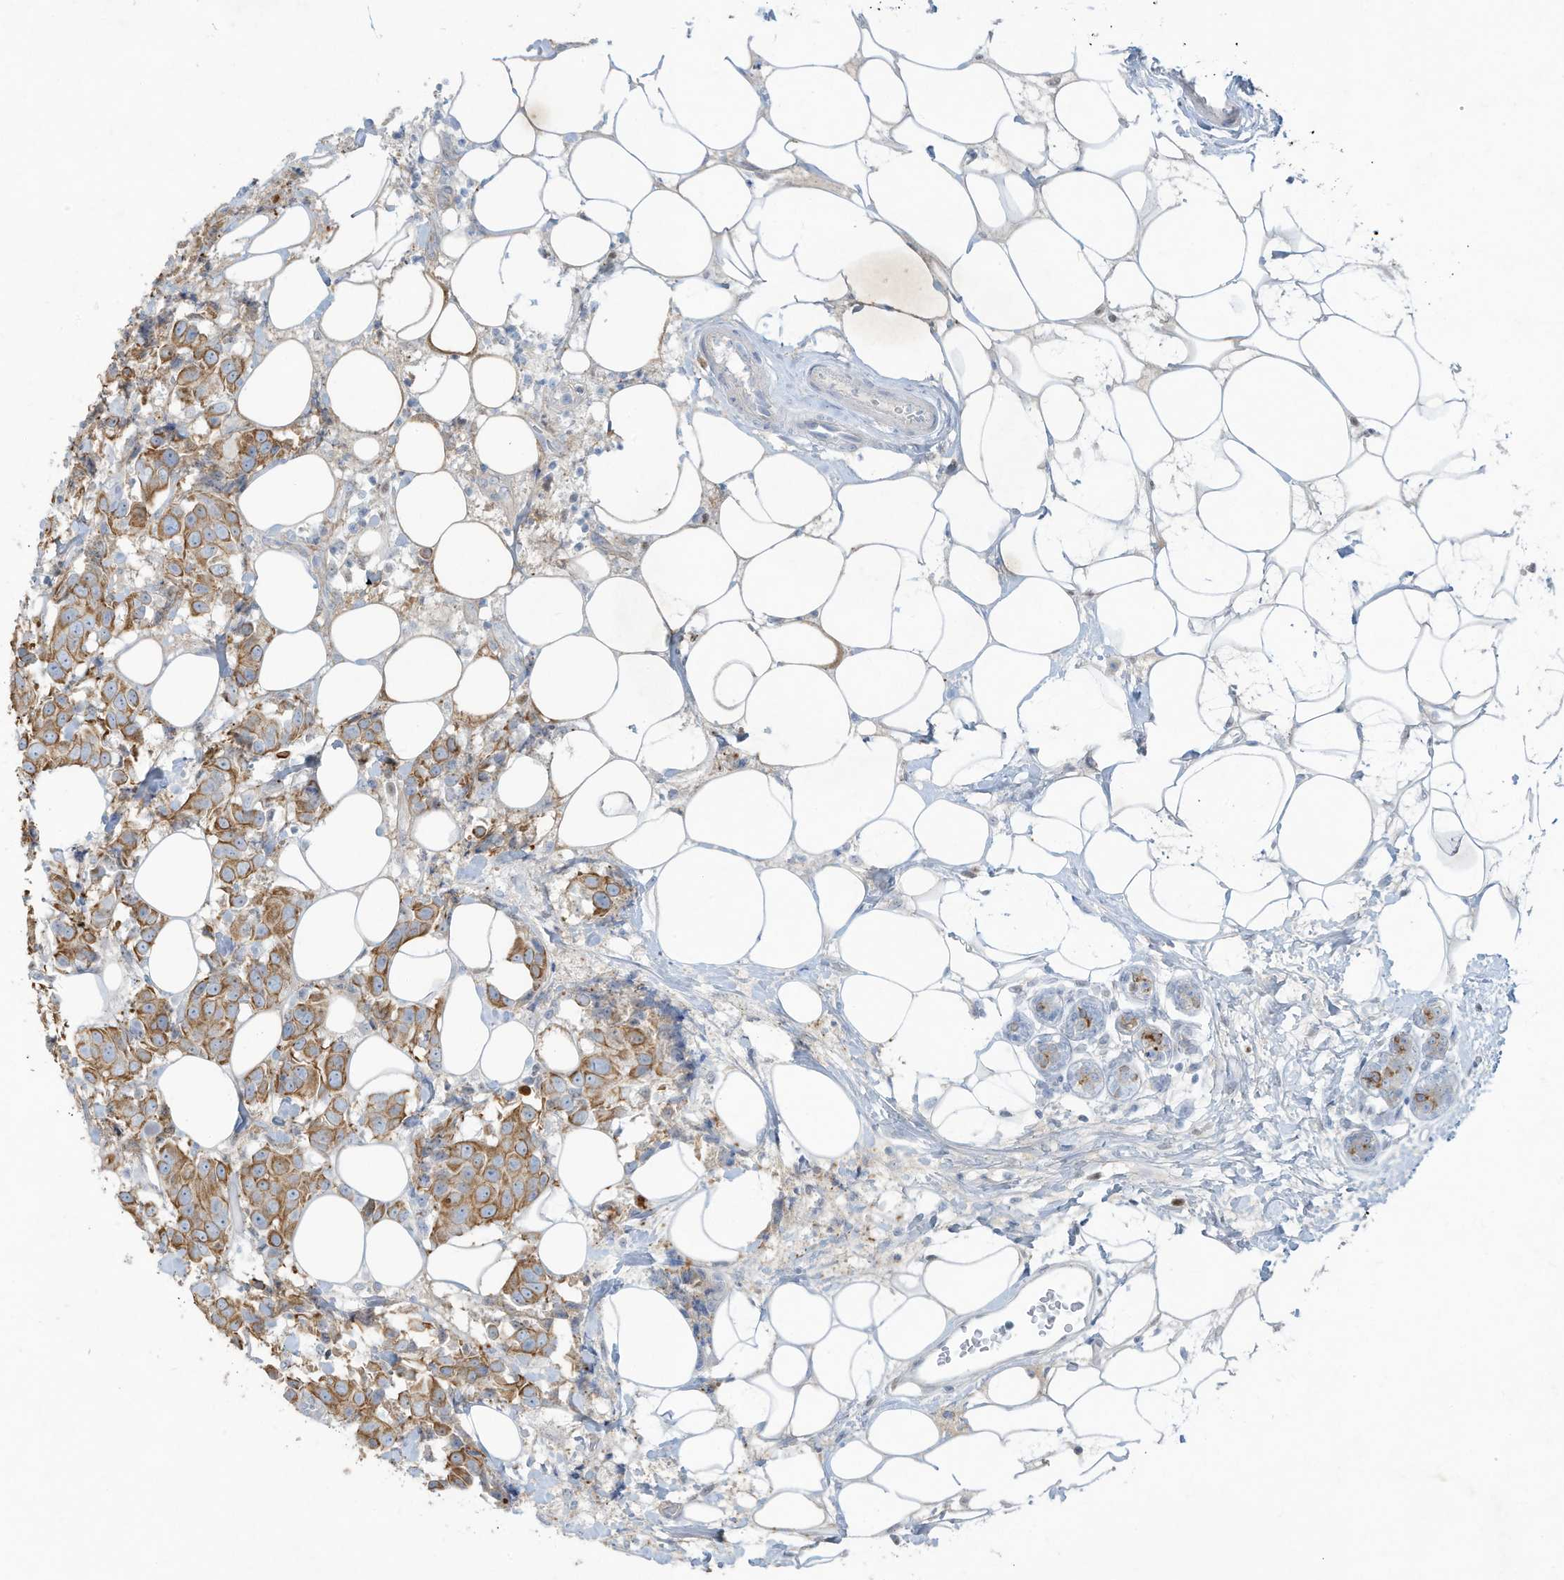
{"staining": {"intensity": "moderate", "quantity": ">75%", "location": "cytoplasmic/membranous"}, "tissue": "breast cancer", "cell_type": "Tumor cells", "image_type": "cancer", "snomed": [{"axis": "morphology", "description": "Normal tissue, NOS"}, {"axis": "morphology", "description": "Duct carcinoma"}, {"axis": "topography", "description": "Breast"}], "caption": "The micrograph displays a brown stain indicating the presence of a protein in the cytoplasmic/membranous of tumor cells in breast infiltrating ductal carcinoma.", "gene": "TUBE1", "patient": {"sex": "female", "age": 39}}